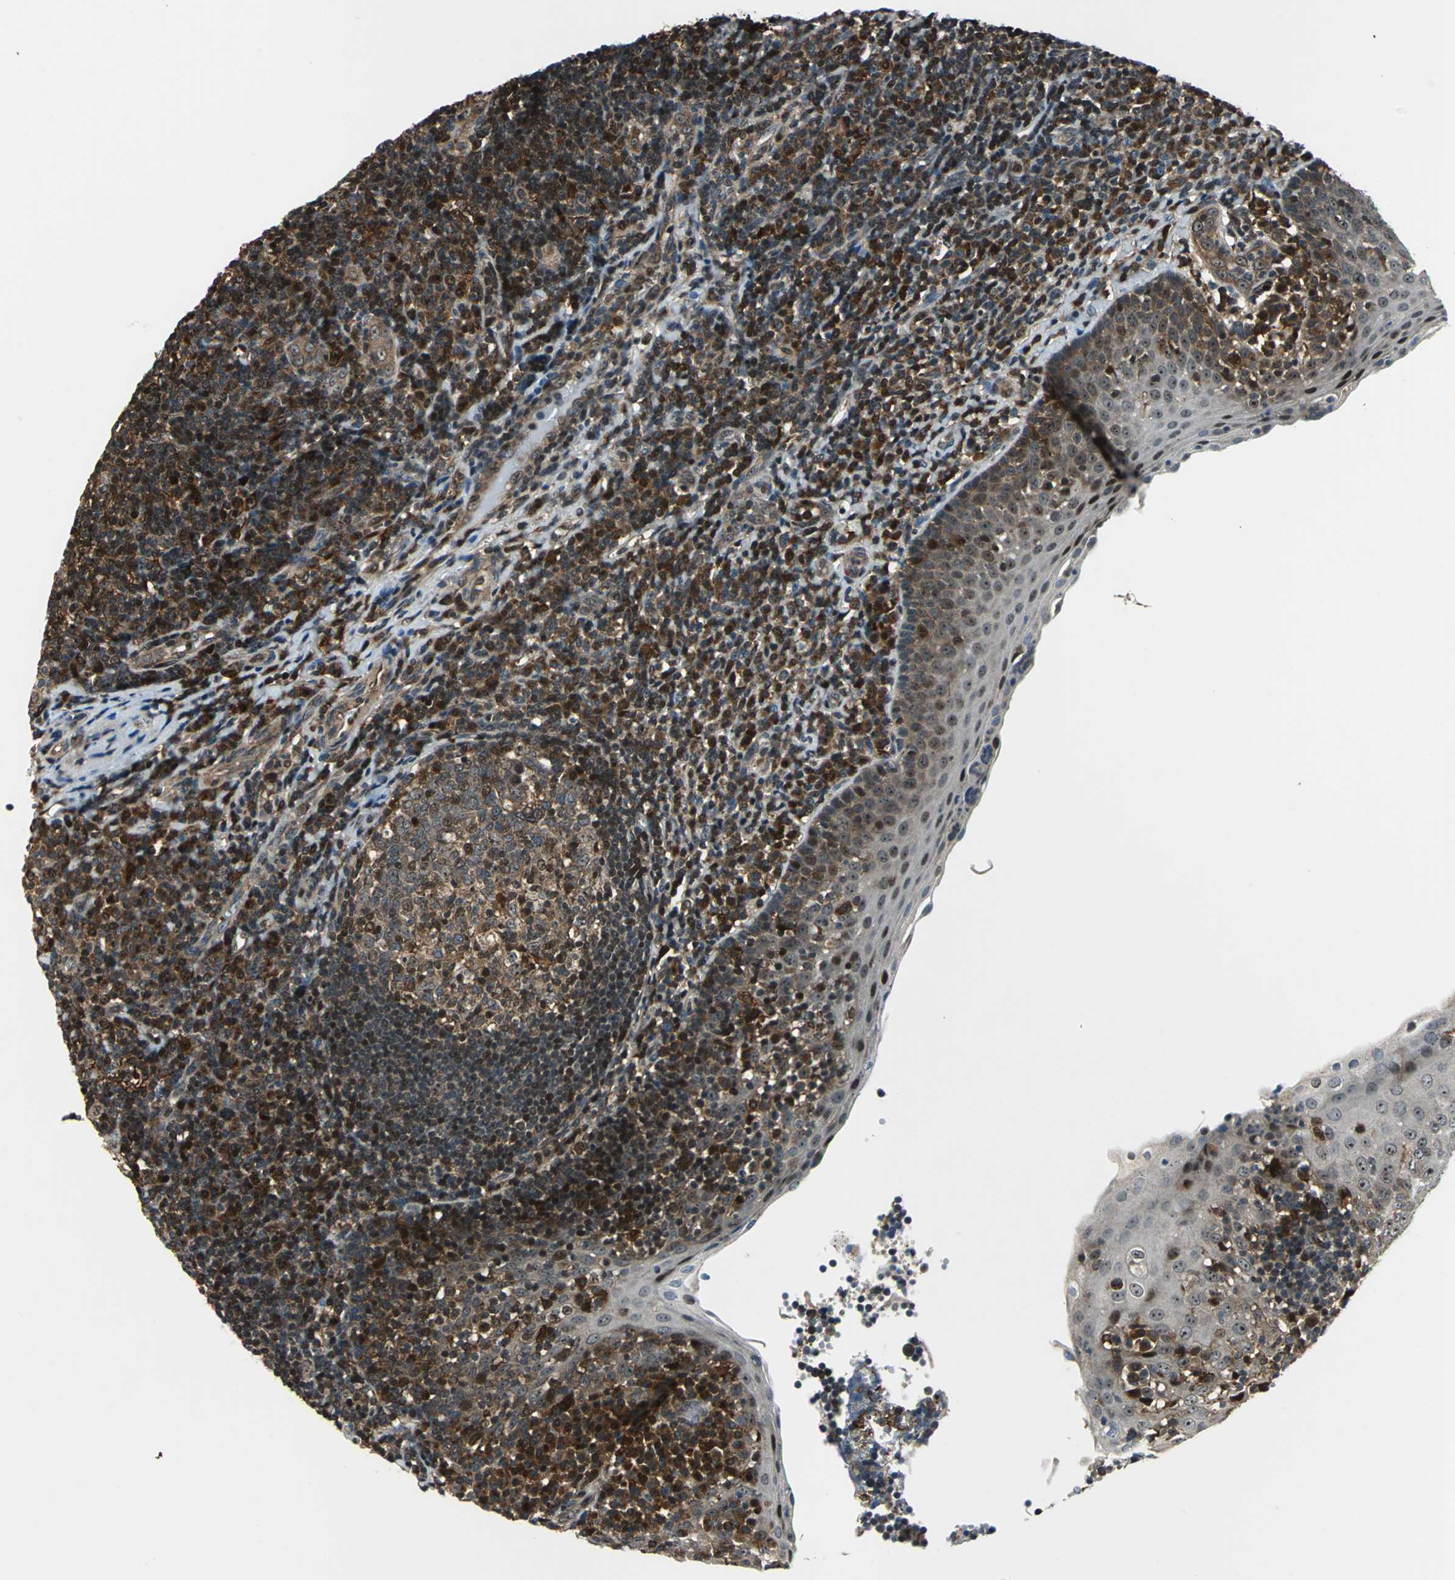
{"staining": {"intensity": "strong", "quantity": "25%-75%", "location": "nuclear"}, "tissue": "tonsil", "cell_type": "Germinal center cells", "image_type": "normal", "snomed": [{"axis": "morphology", "description": "Normal tissue, NOS"}, {"axis": "topography", "description": "Tonsil"}], "caption": "High-magnification brightfield microscopy of unremarkable tonsil stained with DAB (brown) and counterstained with hematoxylin (blue). germinal center cells exhibit strong nuclear expression is identified in approximately25%-75% of cells.", "gene": "AATF", "patient": {"sex": "female", "age": 40}}